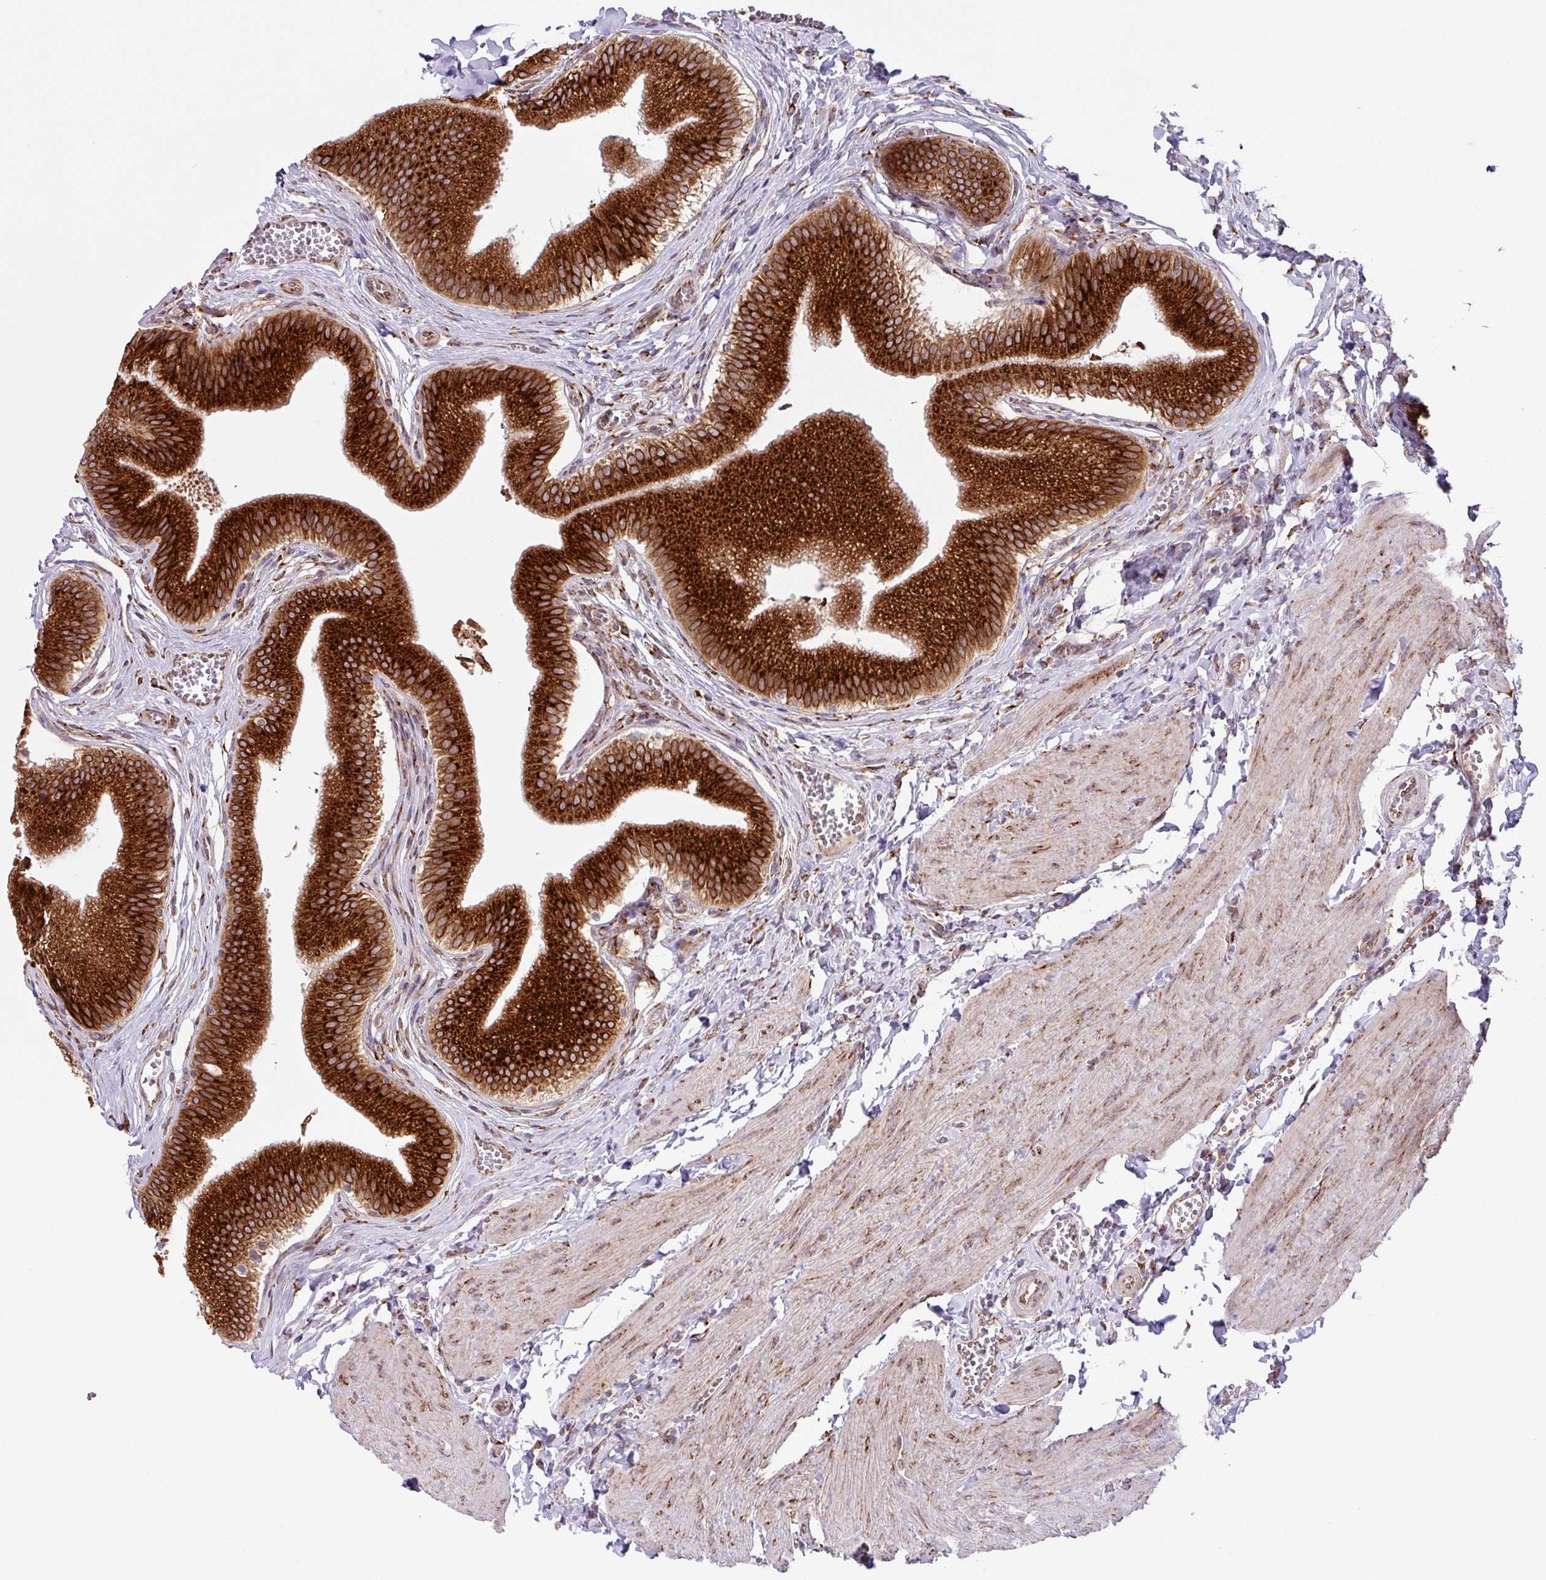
{"staining": {"intensity": "strong", "quantity": ">75%", "location": "cytoplasmic/membranous"}, "tissue": "gallbladder", "cell_type": "Glandular cells", "image_type": "normal", "snomed": [{"axis": "morphology", "description": "Normal tissue, NOS"}, {"axis": "topography", "description": "Gallbladder"}], "caption": "The immunohistochemical stain highlights strong cytoplasmic/membranous staining in glandular cells of benign gallbladder. The staining is performed using DAB brown chromogen to label protein expression. The nuclei are counter-stained blue using hematoxylin.", "gene": "SLC39A7", "patient": {"sex": "male", "age": 17}}